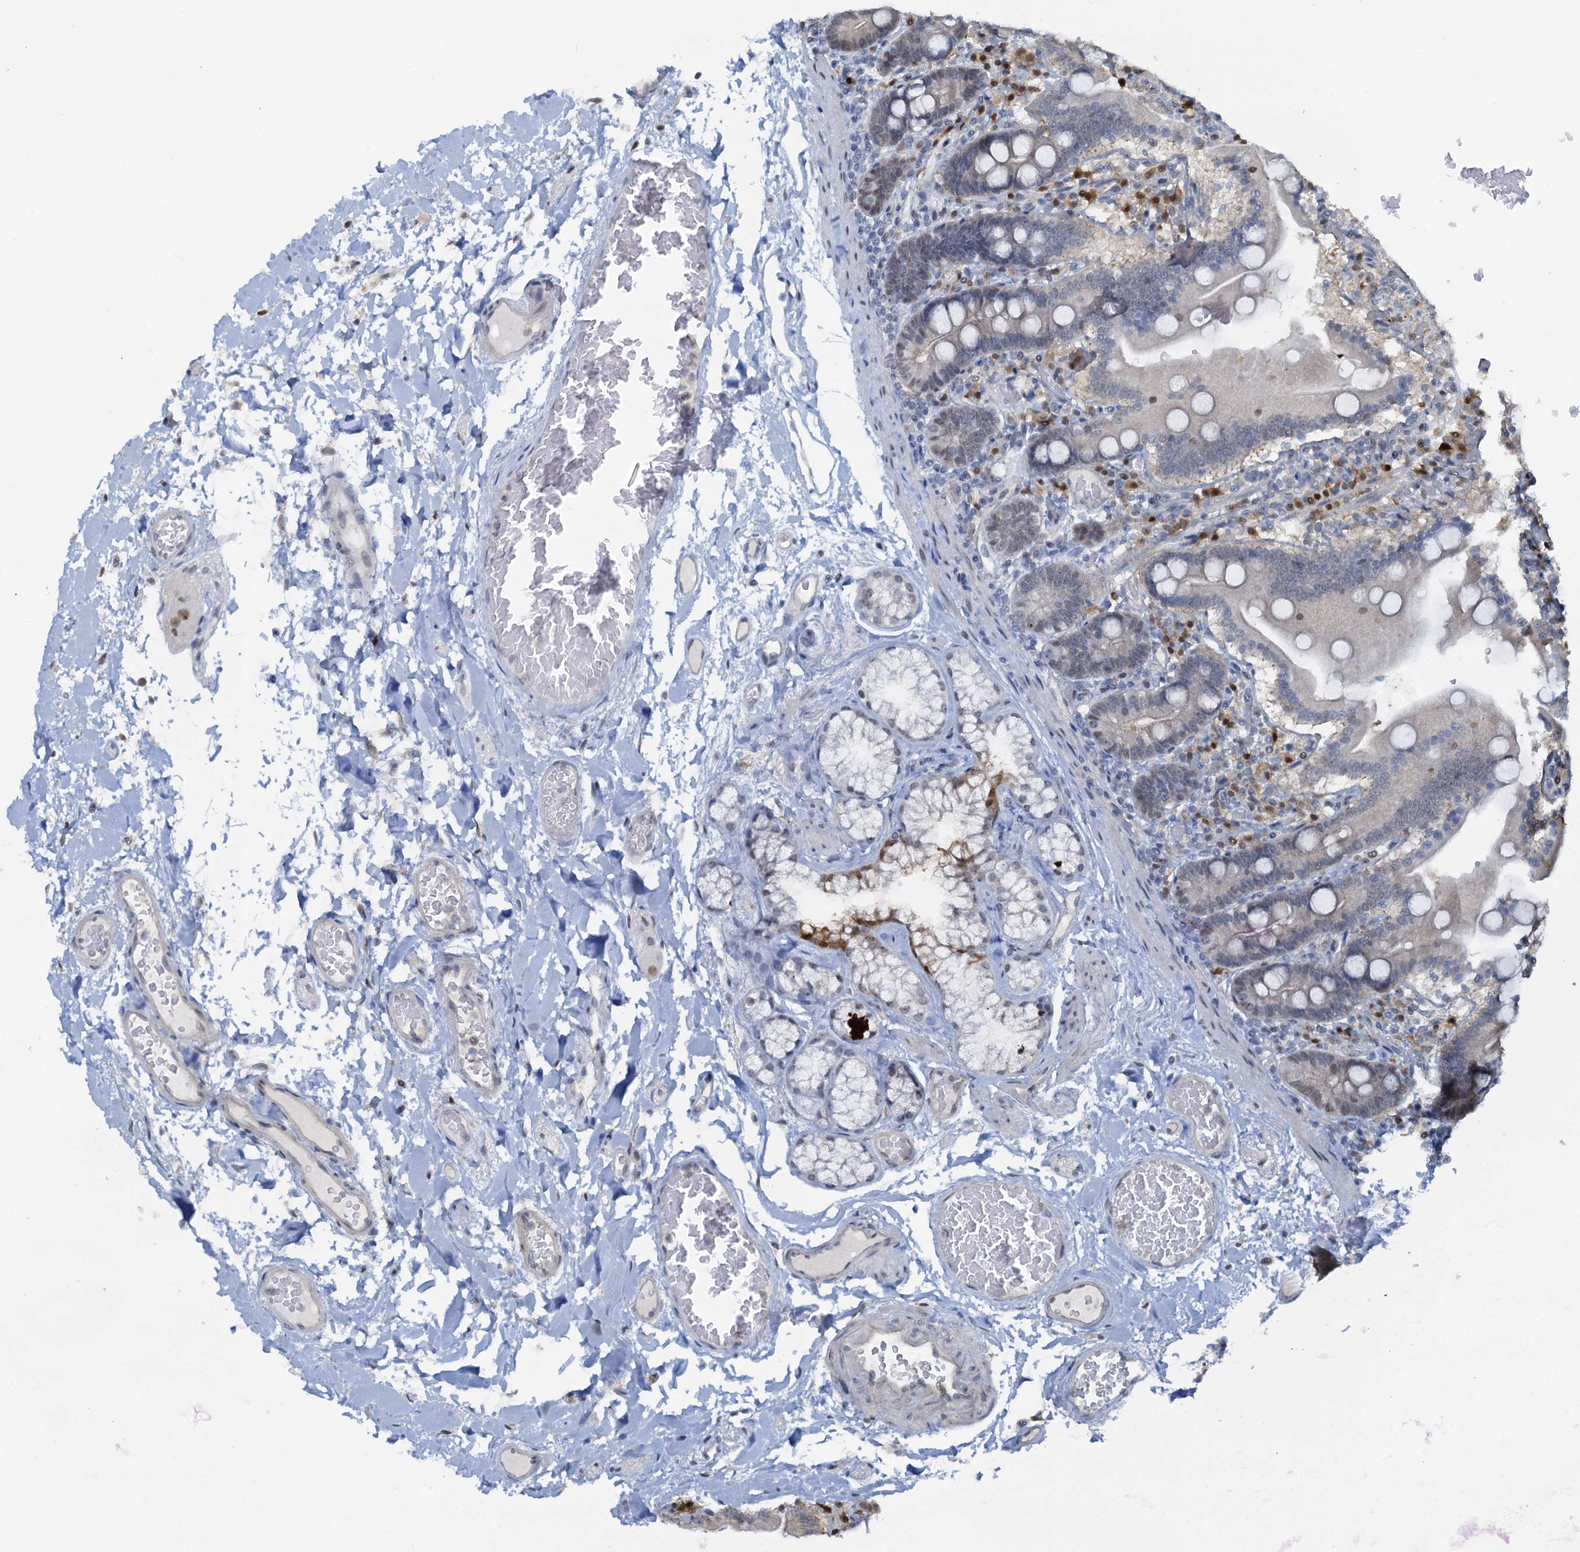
{"staining": {"intensity": "weak", "quantity": "<25%", "location": "cytoplasmic/membranous,nuclear"}, "tissue": "duodenum", "cell_type": "Glandular cells", "image_type": "normal", "snomed": [{"axis": "morphology", "description": "Normal tissue, NOS"}, {"axis": "topography", "description": "Duodenum"}], "caption": "High power microscopy image of an immunohistochemistry (IHC) image of unremarkable duodenum, revealing no significant positivity in glandular cells. Nuclei are stained in blue.", "gene": "SPINDOC", "patient": {"sex": "male", "age": 55}}